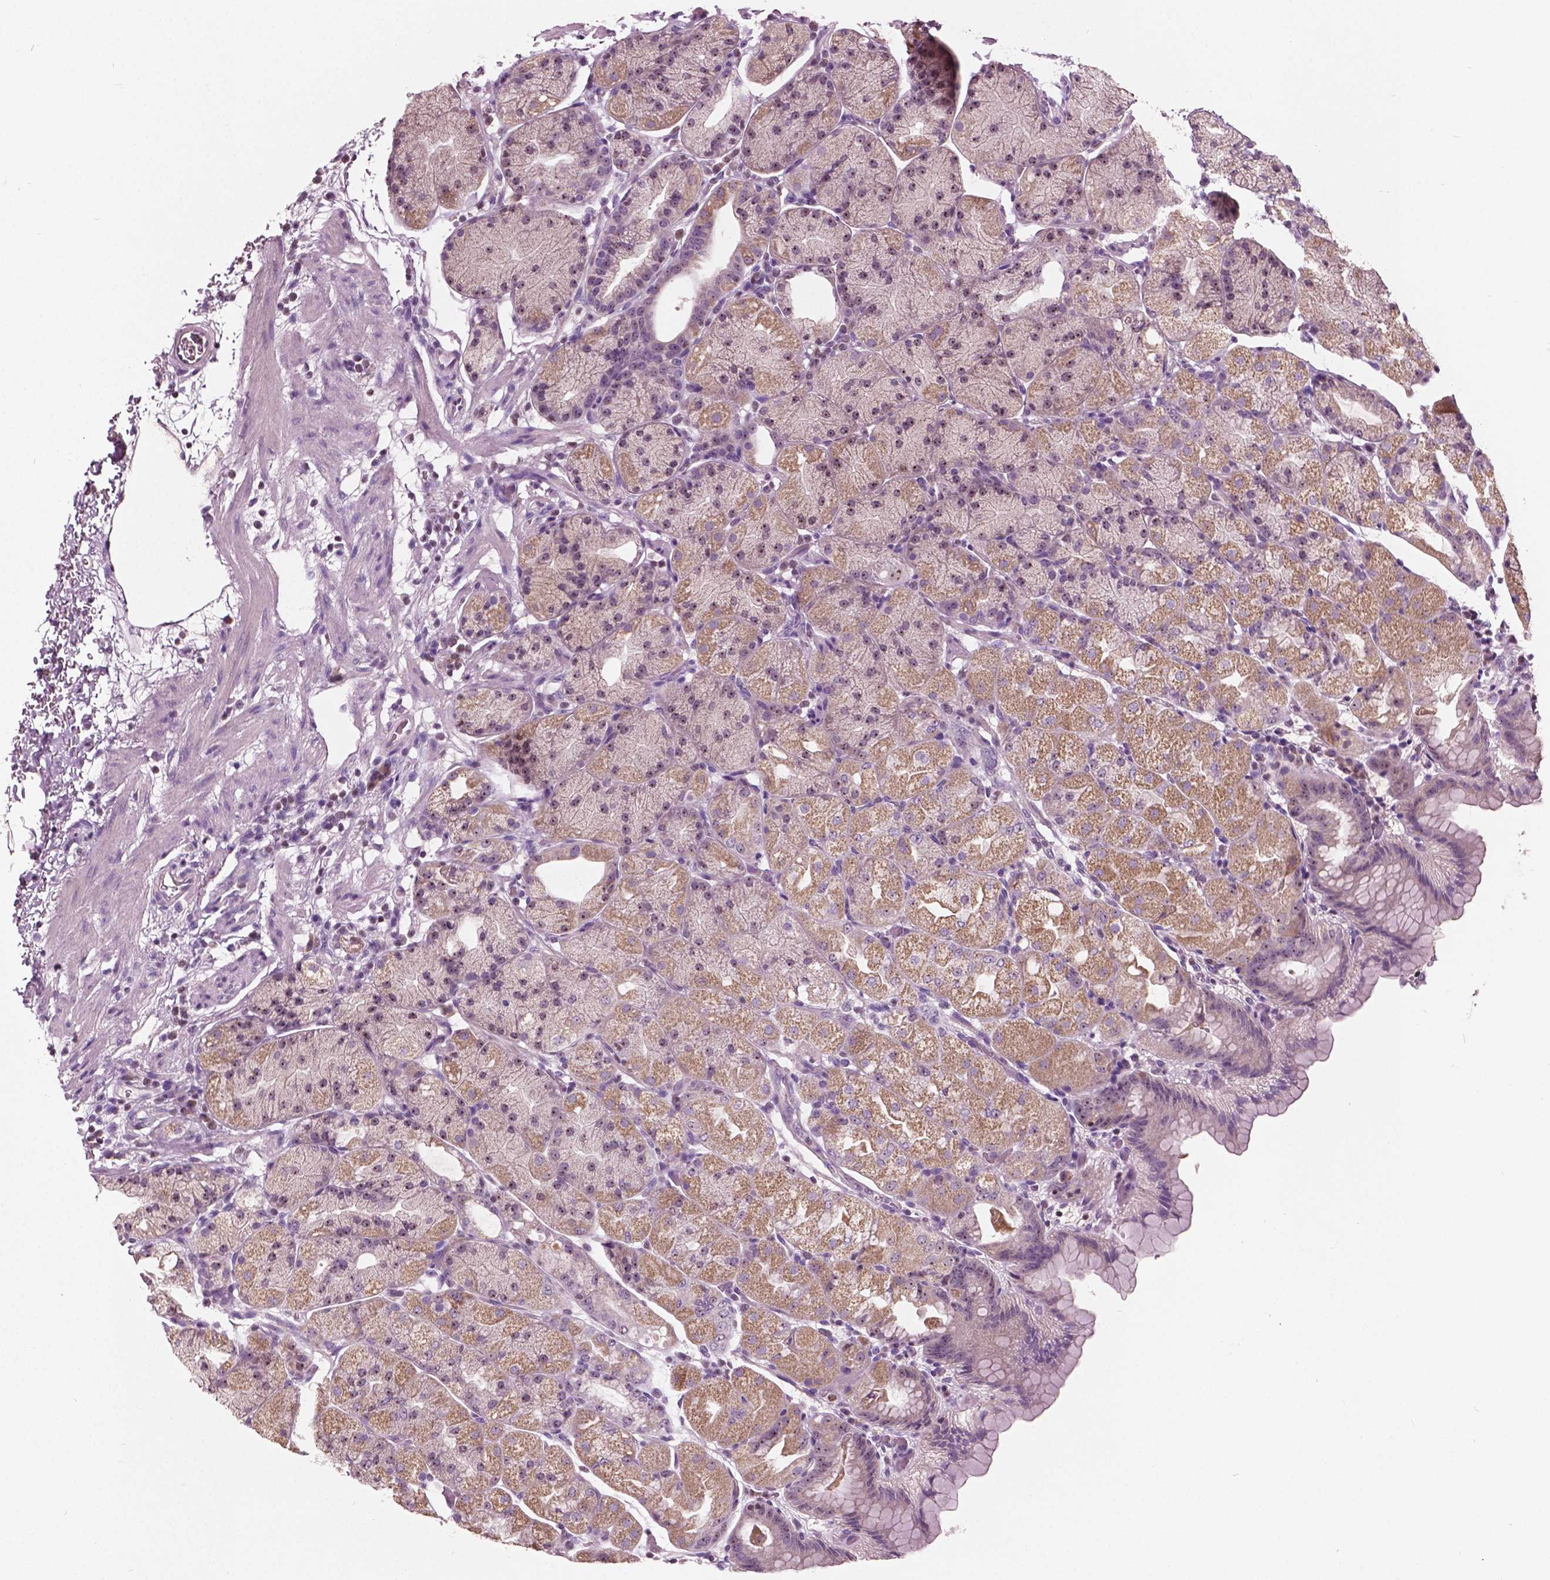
{"staining": {"intensity": "moderate", "quantity": "25%-75%", "location": "cytoplasmic/membranous,nuclear"}, "tissue": "stomach", "cell_type": "Glandular cells", "image_type": "normal", "snomed": [{"axis": "morphology", "description": "Normal tissue, NOS"}, {"axis": "topography", "description": "Stomach, upper"}, {"axis": "topography", "description": "Stomach"}, {"axis": "topography", "description": "Stomach, lower"}], "caption": "Benign stomach reveals moderate cytoplasmic/membranous,nuclear staining in about 25%-75% of glandular cells.", "gene": "ODF3L2", "patient": {"sex": "male", "age": 62}}